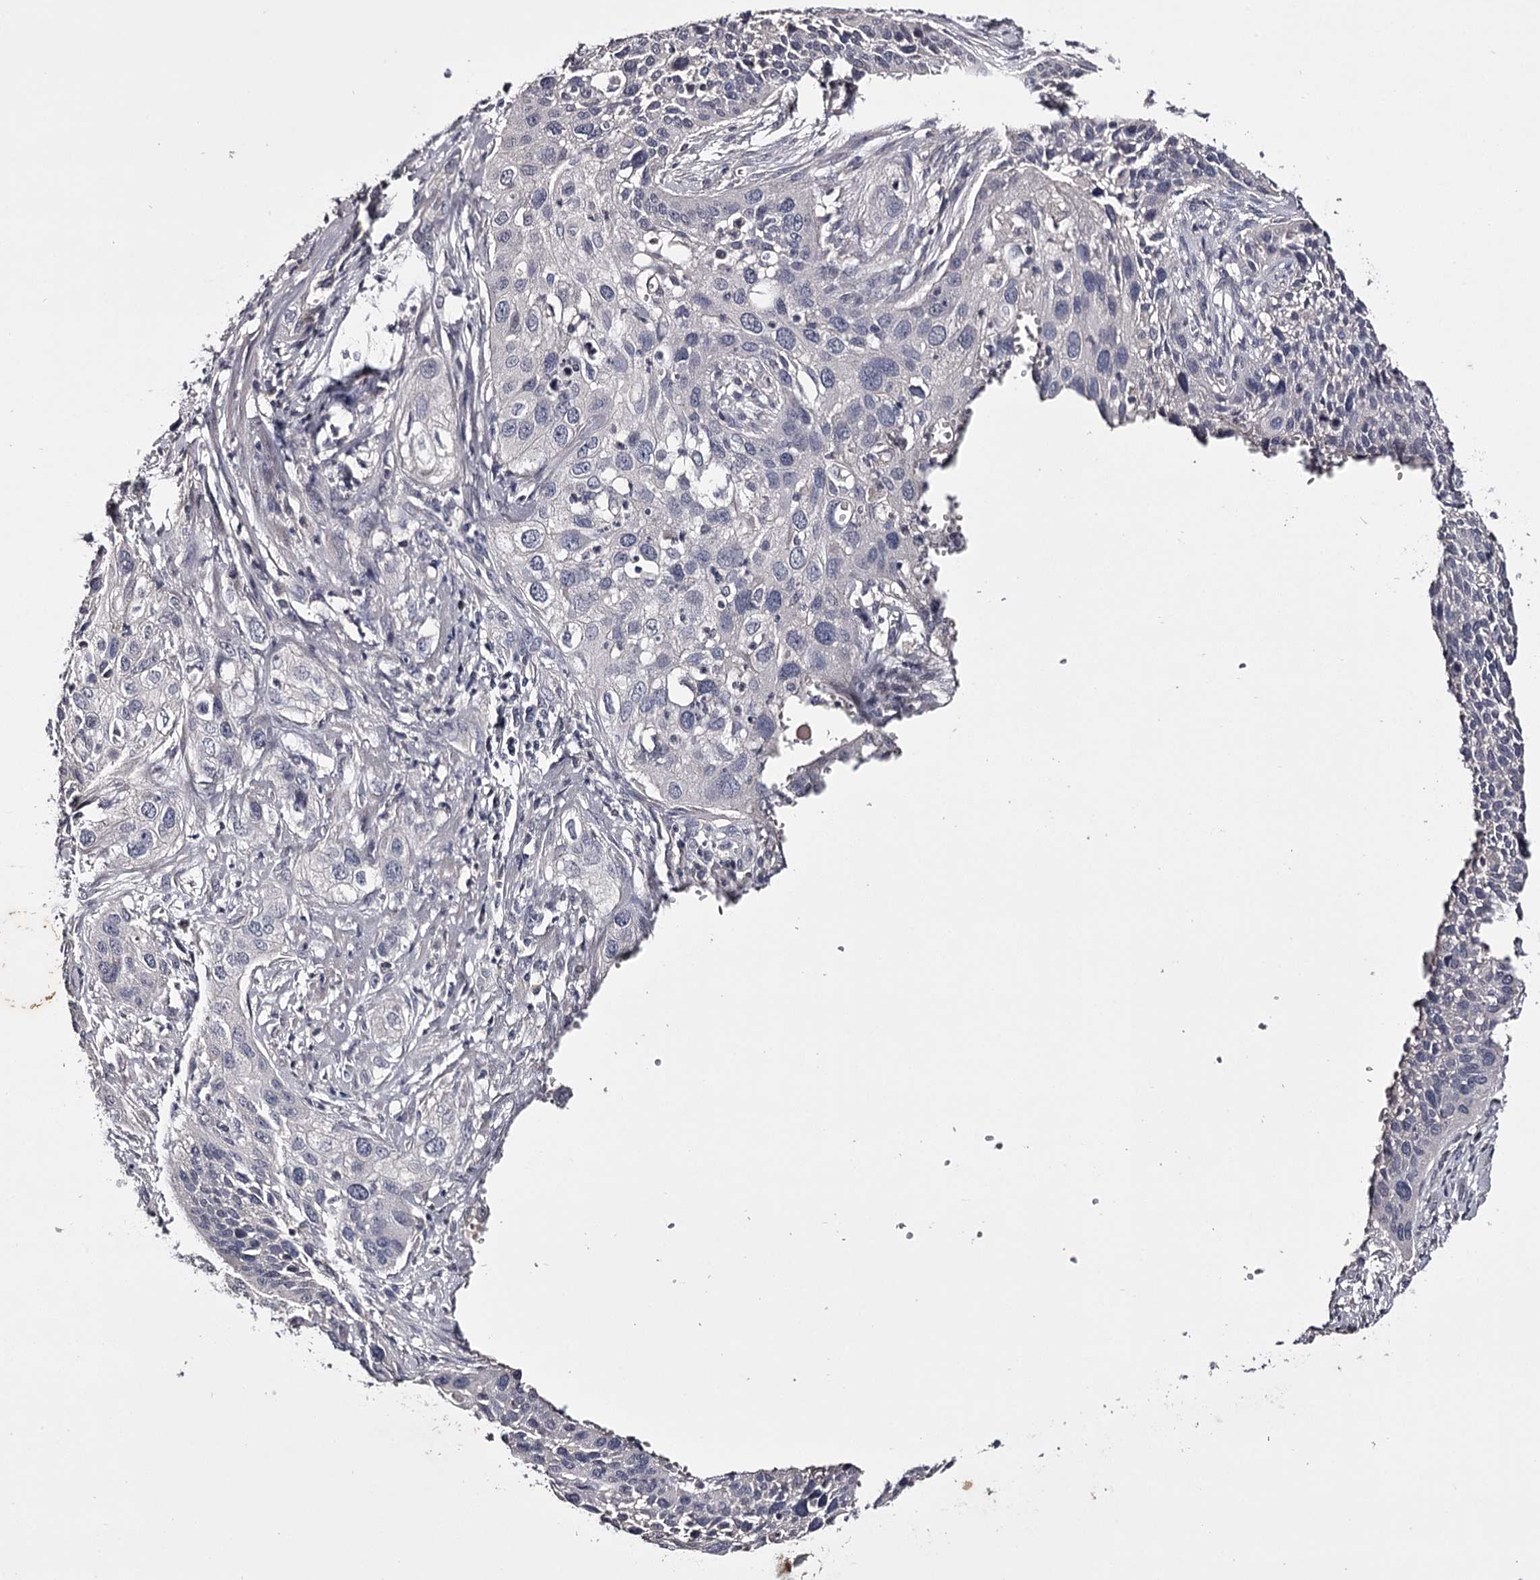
{"staining": {"intensity": "negative", "quantity": "none", "location": "none"}, "tissue": "cervical cancer", "cell_type": "Tumor cells", "image_type": "cancer", "snomed": [{"axis": "morphology", "description": "Squamous cell carcinoma, NOS"}, {"axis": "topography", "description": "Cervix"}], "caption": "An immunohistochemistry photomicrograph of cervical cancer (squamous cell carcinoma) is shown. There is no staining in tumor cells of cervical cancer (squamous cell carcinoma).", "gene": "PRM2", "patient": {"sex": "female", "age": 34}}